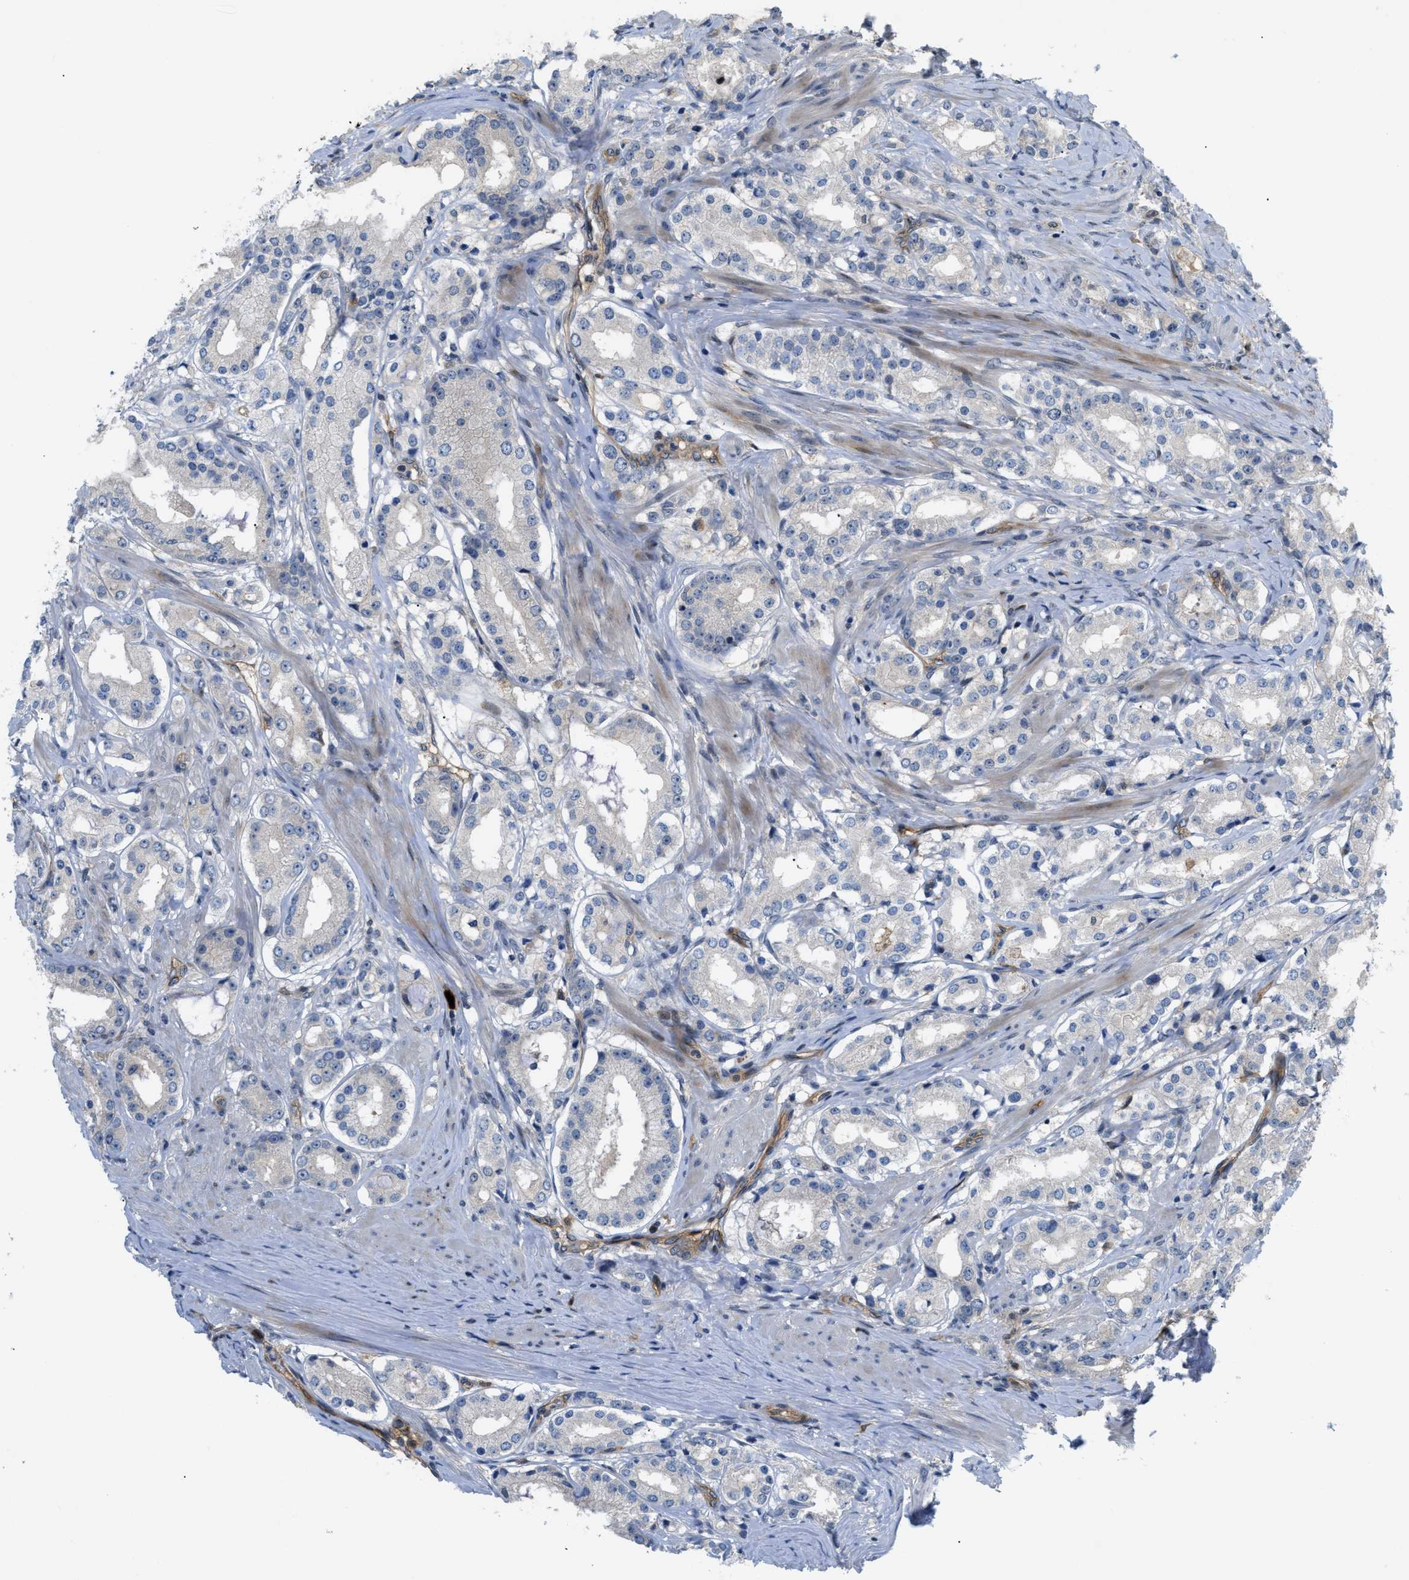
{"staining": {"intensity": "negative", "quantity": "none", "location": "none"}, "tissue": "prostate cancer", "cell_type": "Tumor cells", "image_type": "cancer", "snomed": [{"axis": "morphology", "description": "Adenocarcinoma, Low grade"}, {"axis": "topography", "description": "Prostate"}], "caption": "An image of human prostate cancer is negative for staining in tumor cells. (Stains: DAB (3,3'-diaminobenzidine) immunohistochemistry (IHC) with hematoxylin counter stain, Microscopy: brightfield microscopy at high magnification).", "gene": "TRAK2", "patient": {"sex": "male", "age": 63}}